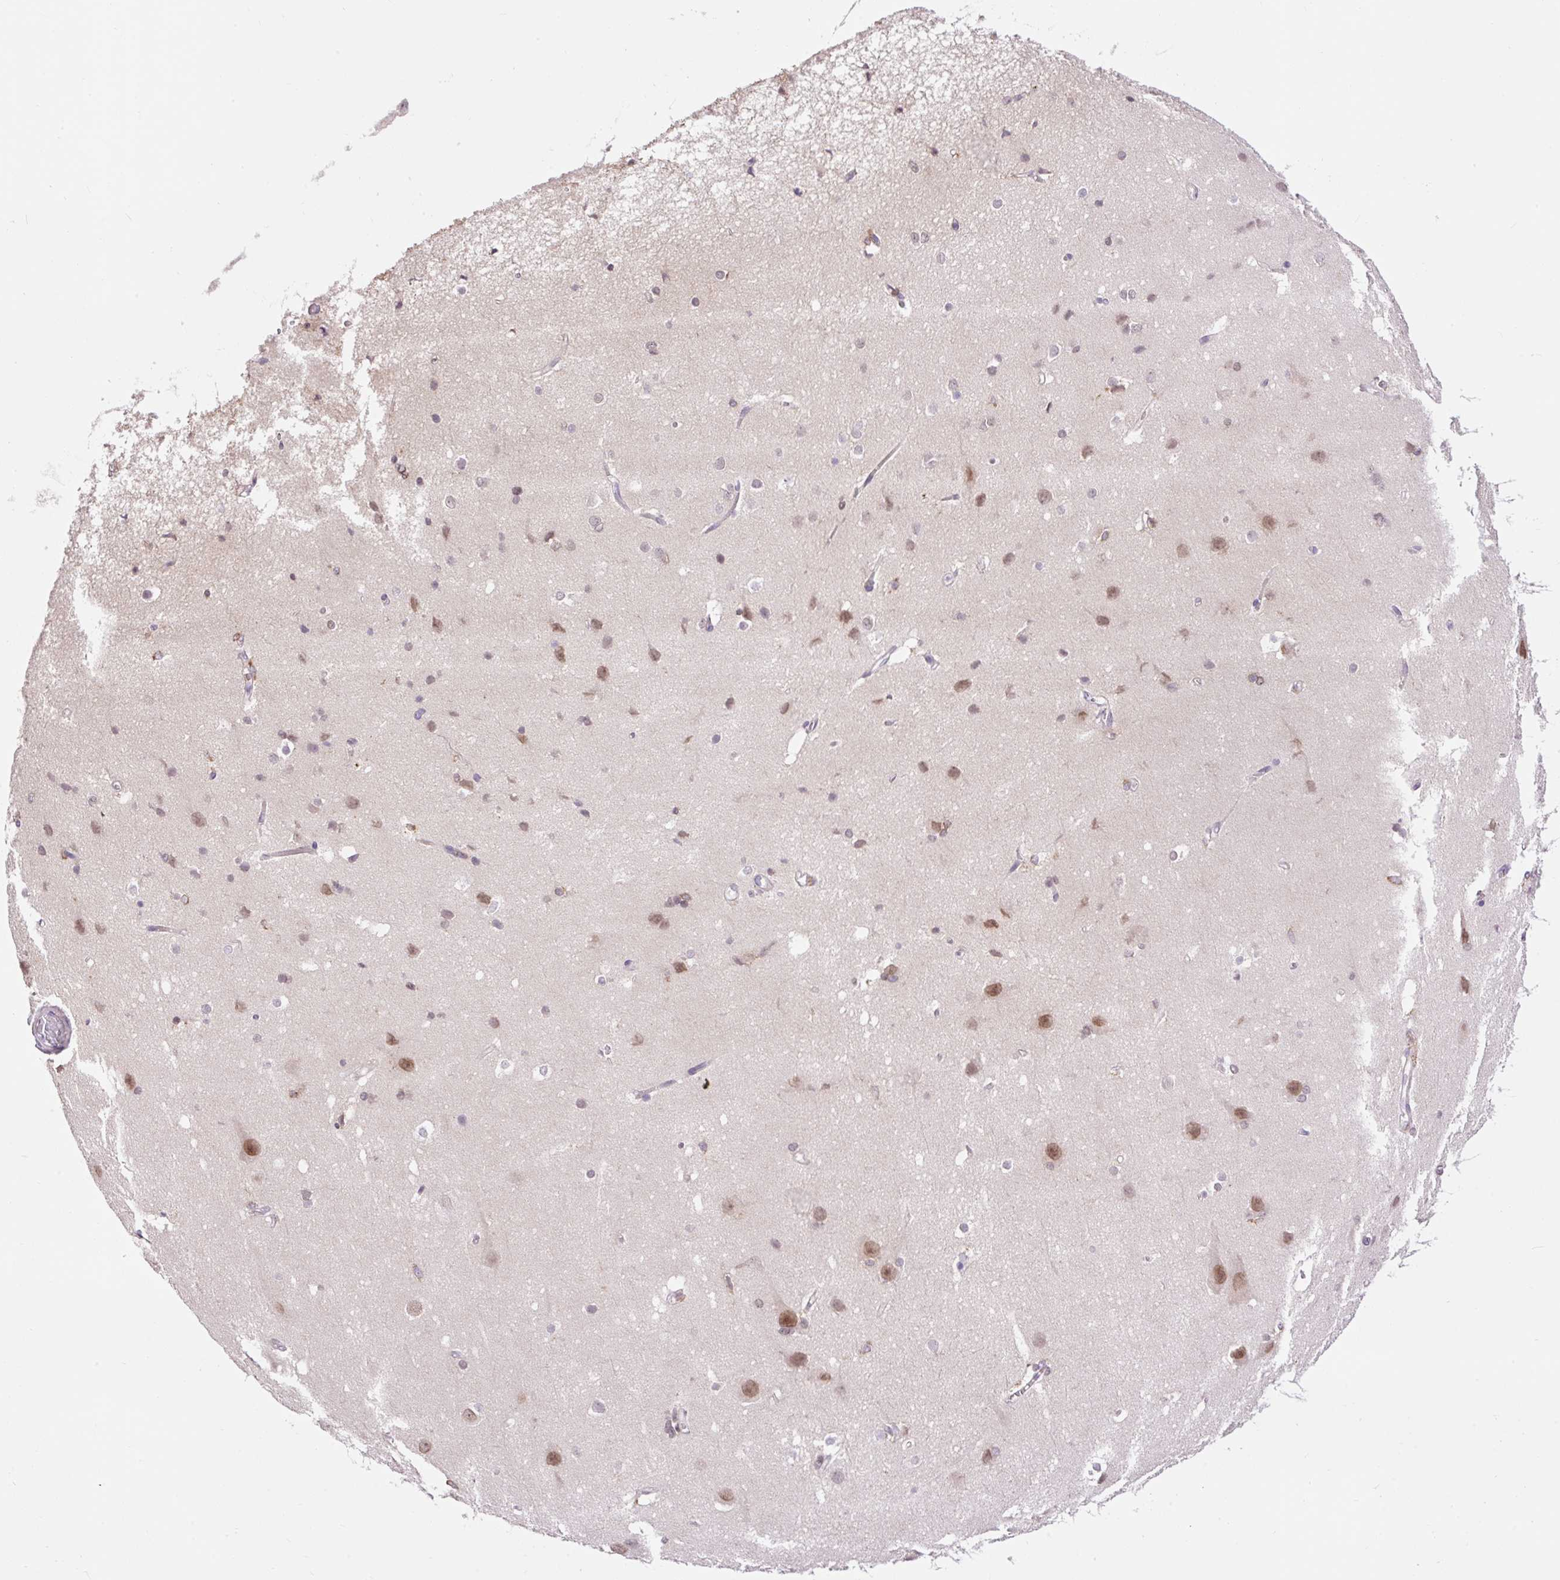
{"staining": {"intensity": "negative", "quantity": "none", "location": "none"}, "tissue": "cerebral cortex", "cell_type": "Endothelial cells", "image_type": "normal", "snomed": [{"axis": "morphology", "description": "Normal tissue, NOS"}, {"axis": "topography", "description": "Cerebral cortex"}], "caption": "DAB immunohistochemical staining of unremarkable human cerebral cortex shows no significant staining in endothelial cells.", "gene": "CARD11", "patient": {"sex": "male", "age": 37}}